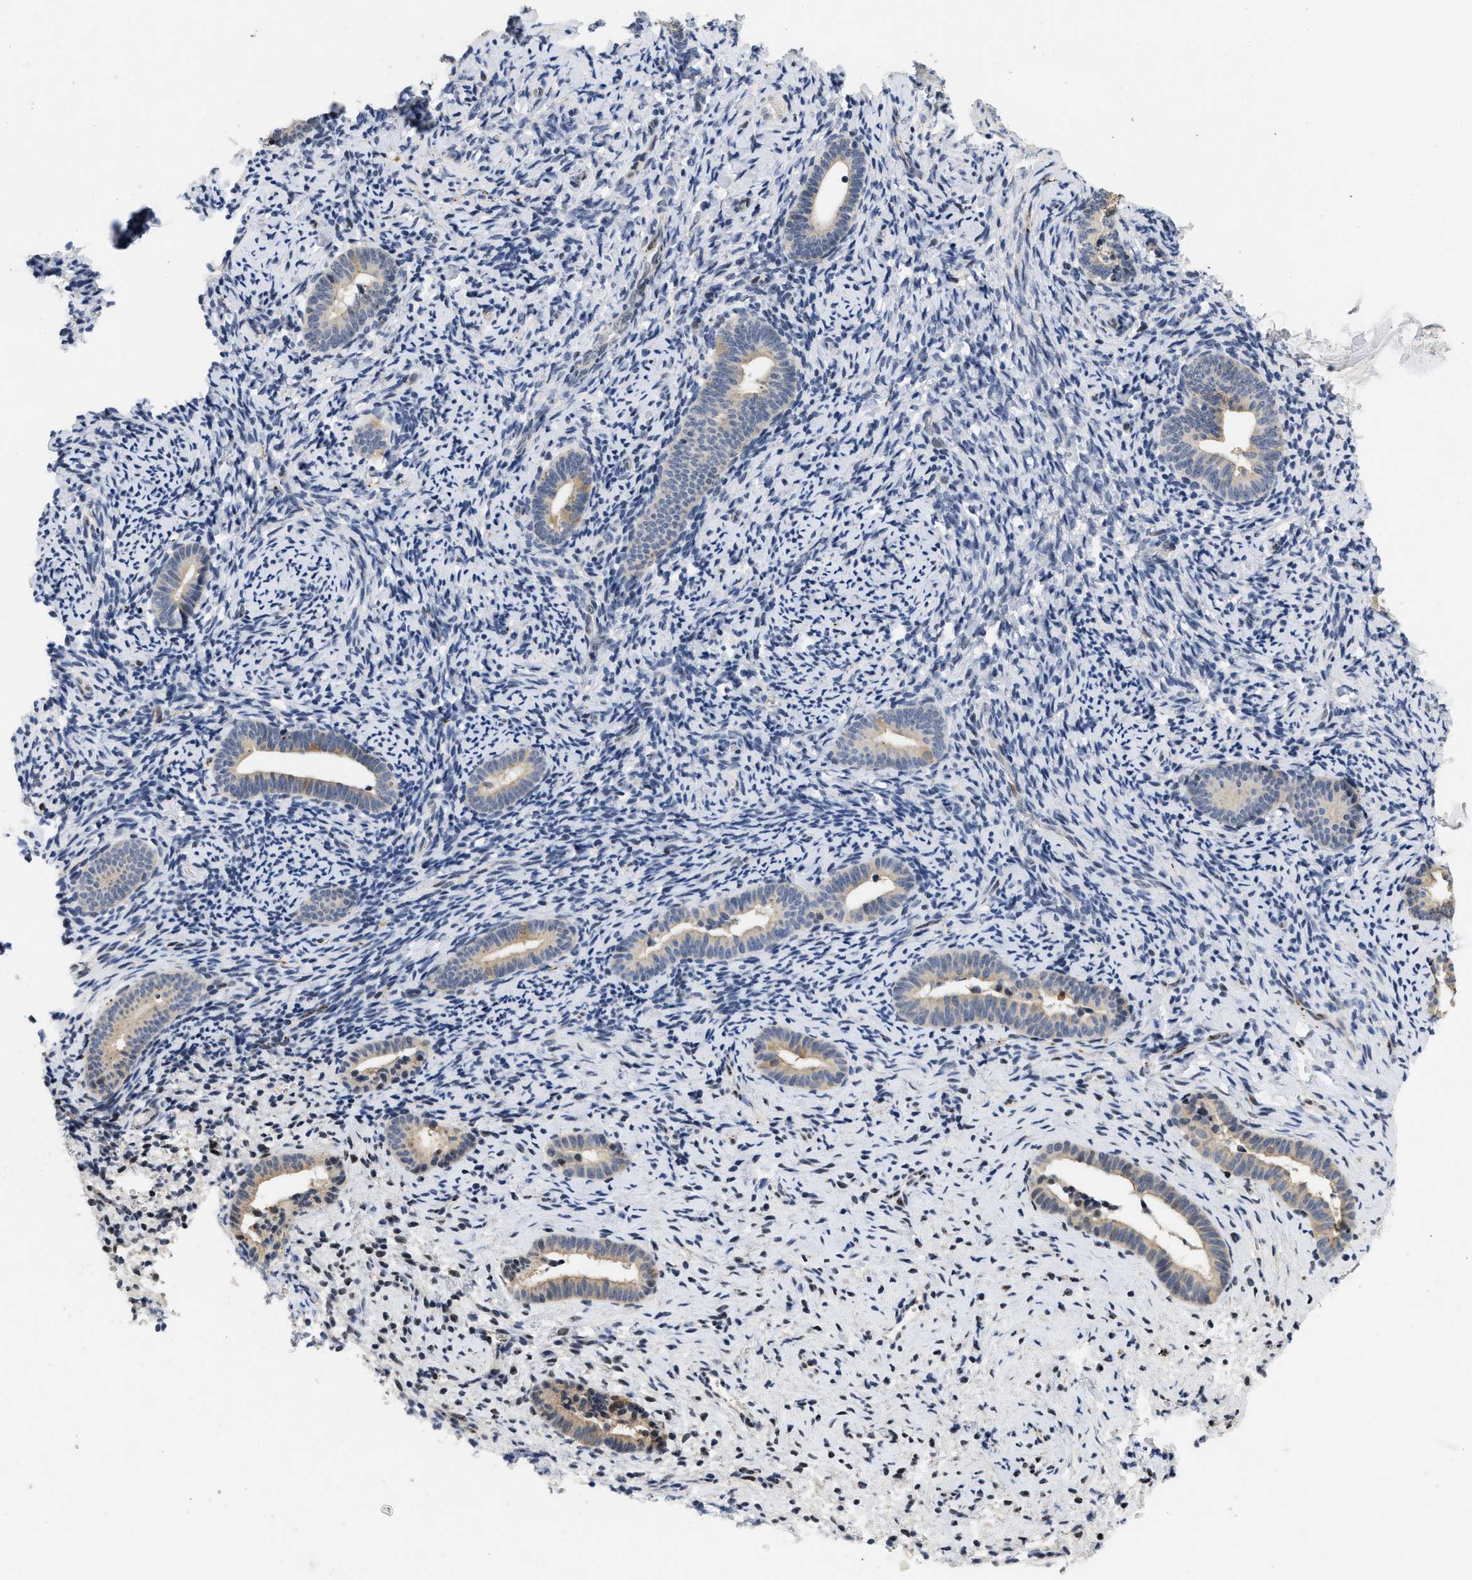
{"staining": {"intensity": "negative", "quantity": "none", "location": "none"}, "tissue": "endometrium", "cell_type": "Cells in endometrial stroma", "image_type": "normal", "snomed": [{"axis": "morphology", "description": "Normal tissue, NOS"}, {"axis": "topography", "description": "Endometrium"}], "caption": "Immunohistochemical staining of normal endometrium demonstrates no significant expression in cells in endometrial stroma.", "gene": "VIP", "patient": {"sex": "female", "age": 51}}